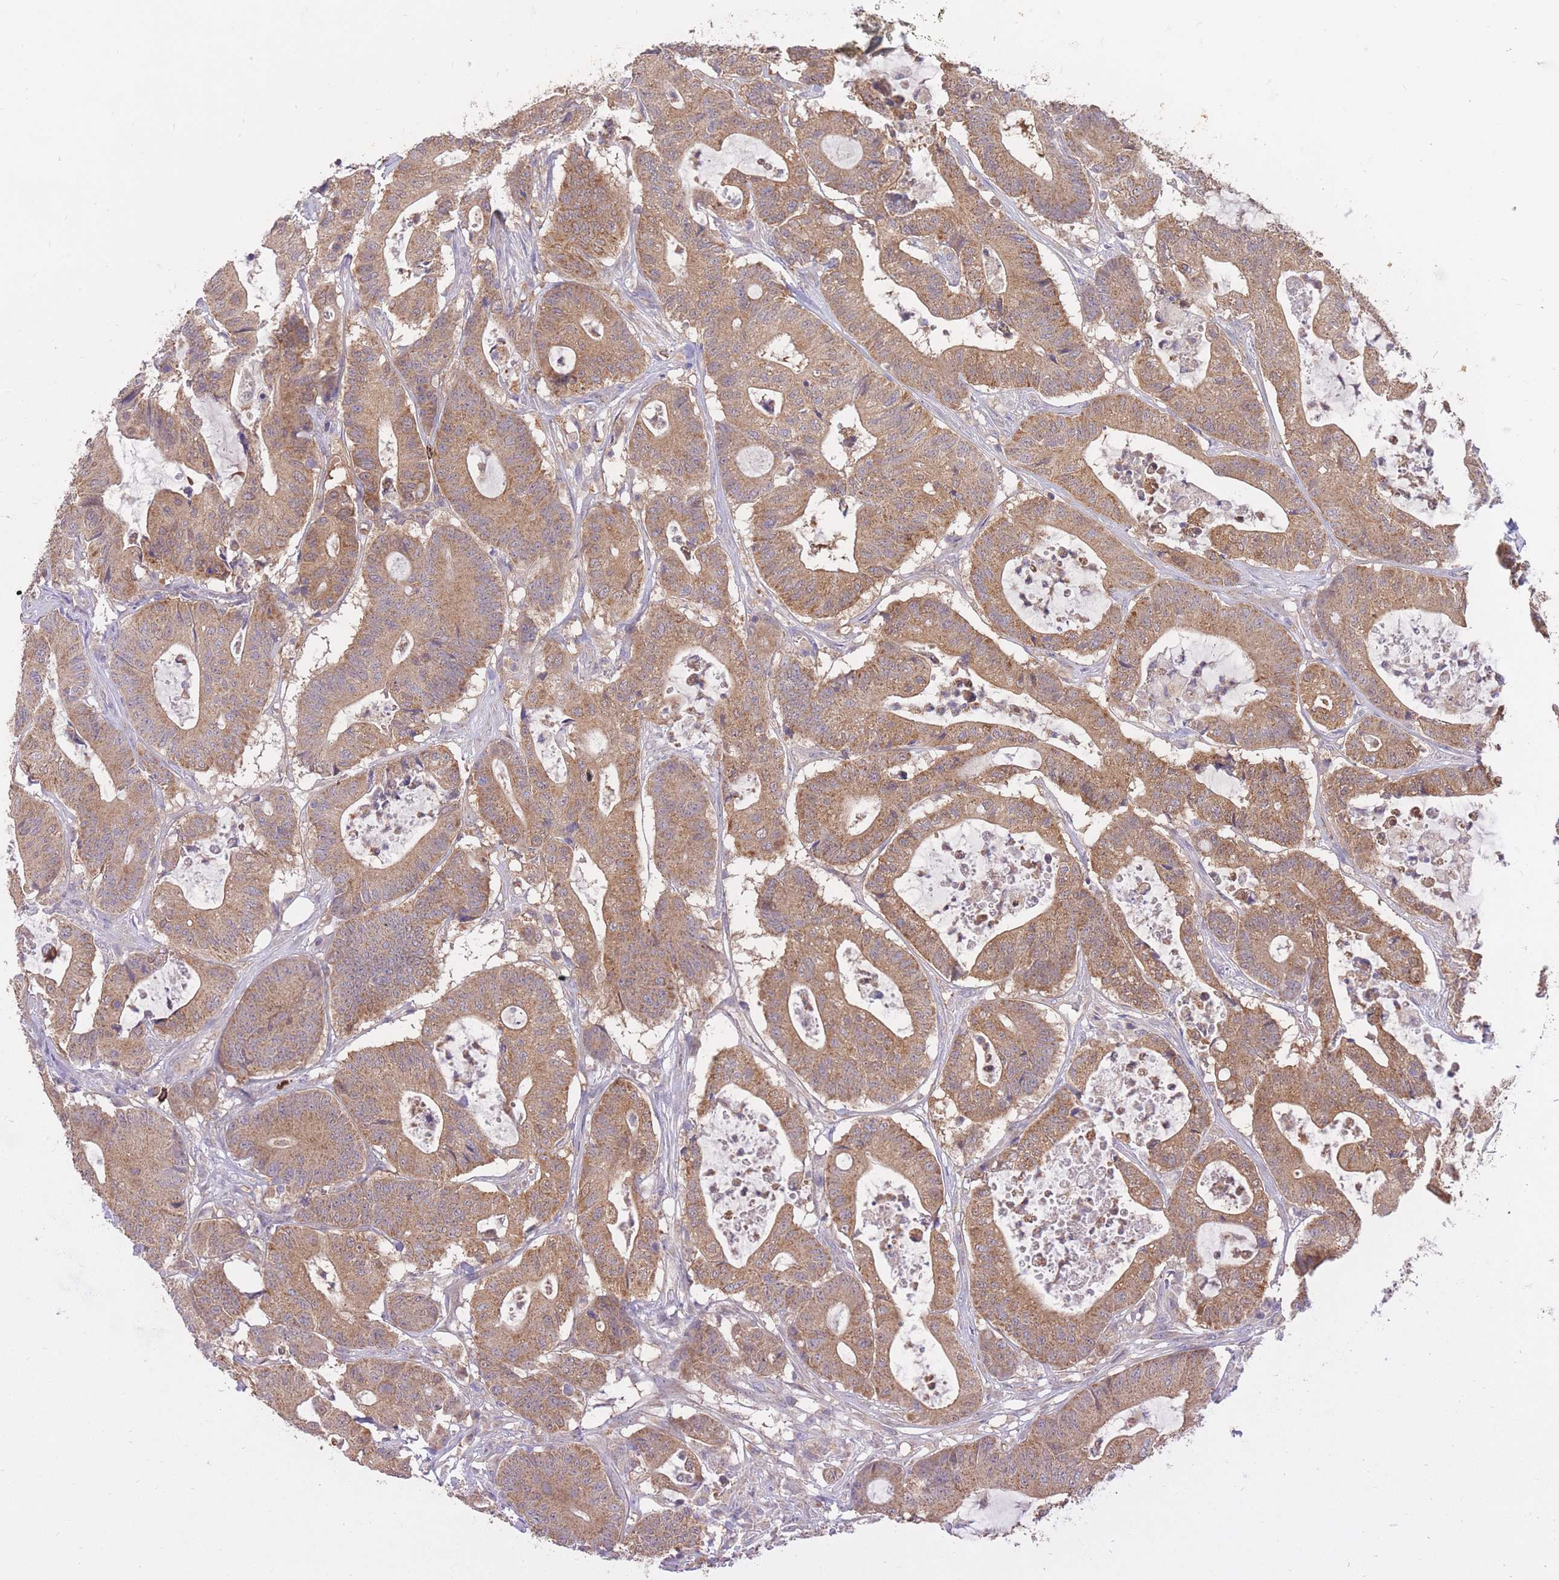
{"staining": {"intensity": "moderate", "quantity": ">75%", "location": "cytoplasmic/membranous"}, "tissue": "colorectal cancer", "cell_type": "Tumor cells", "image_type": "cancer", "snomed": [{"axis": "morphology", "description": "Adenocarcinoma, NOS"}, {"axis": "topography", "description": "Colon"}], "caption": "A brown stain shows moderate cytoplasmic/membranous expression of a protein in adenocarcinoma (colorectal) tumor cells. (IHC, brightfield microscopy, high magnification).", "gene": "PREP", "patient": {"sex": "female", "age": 84}}